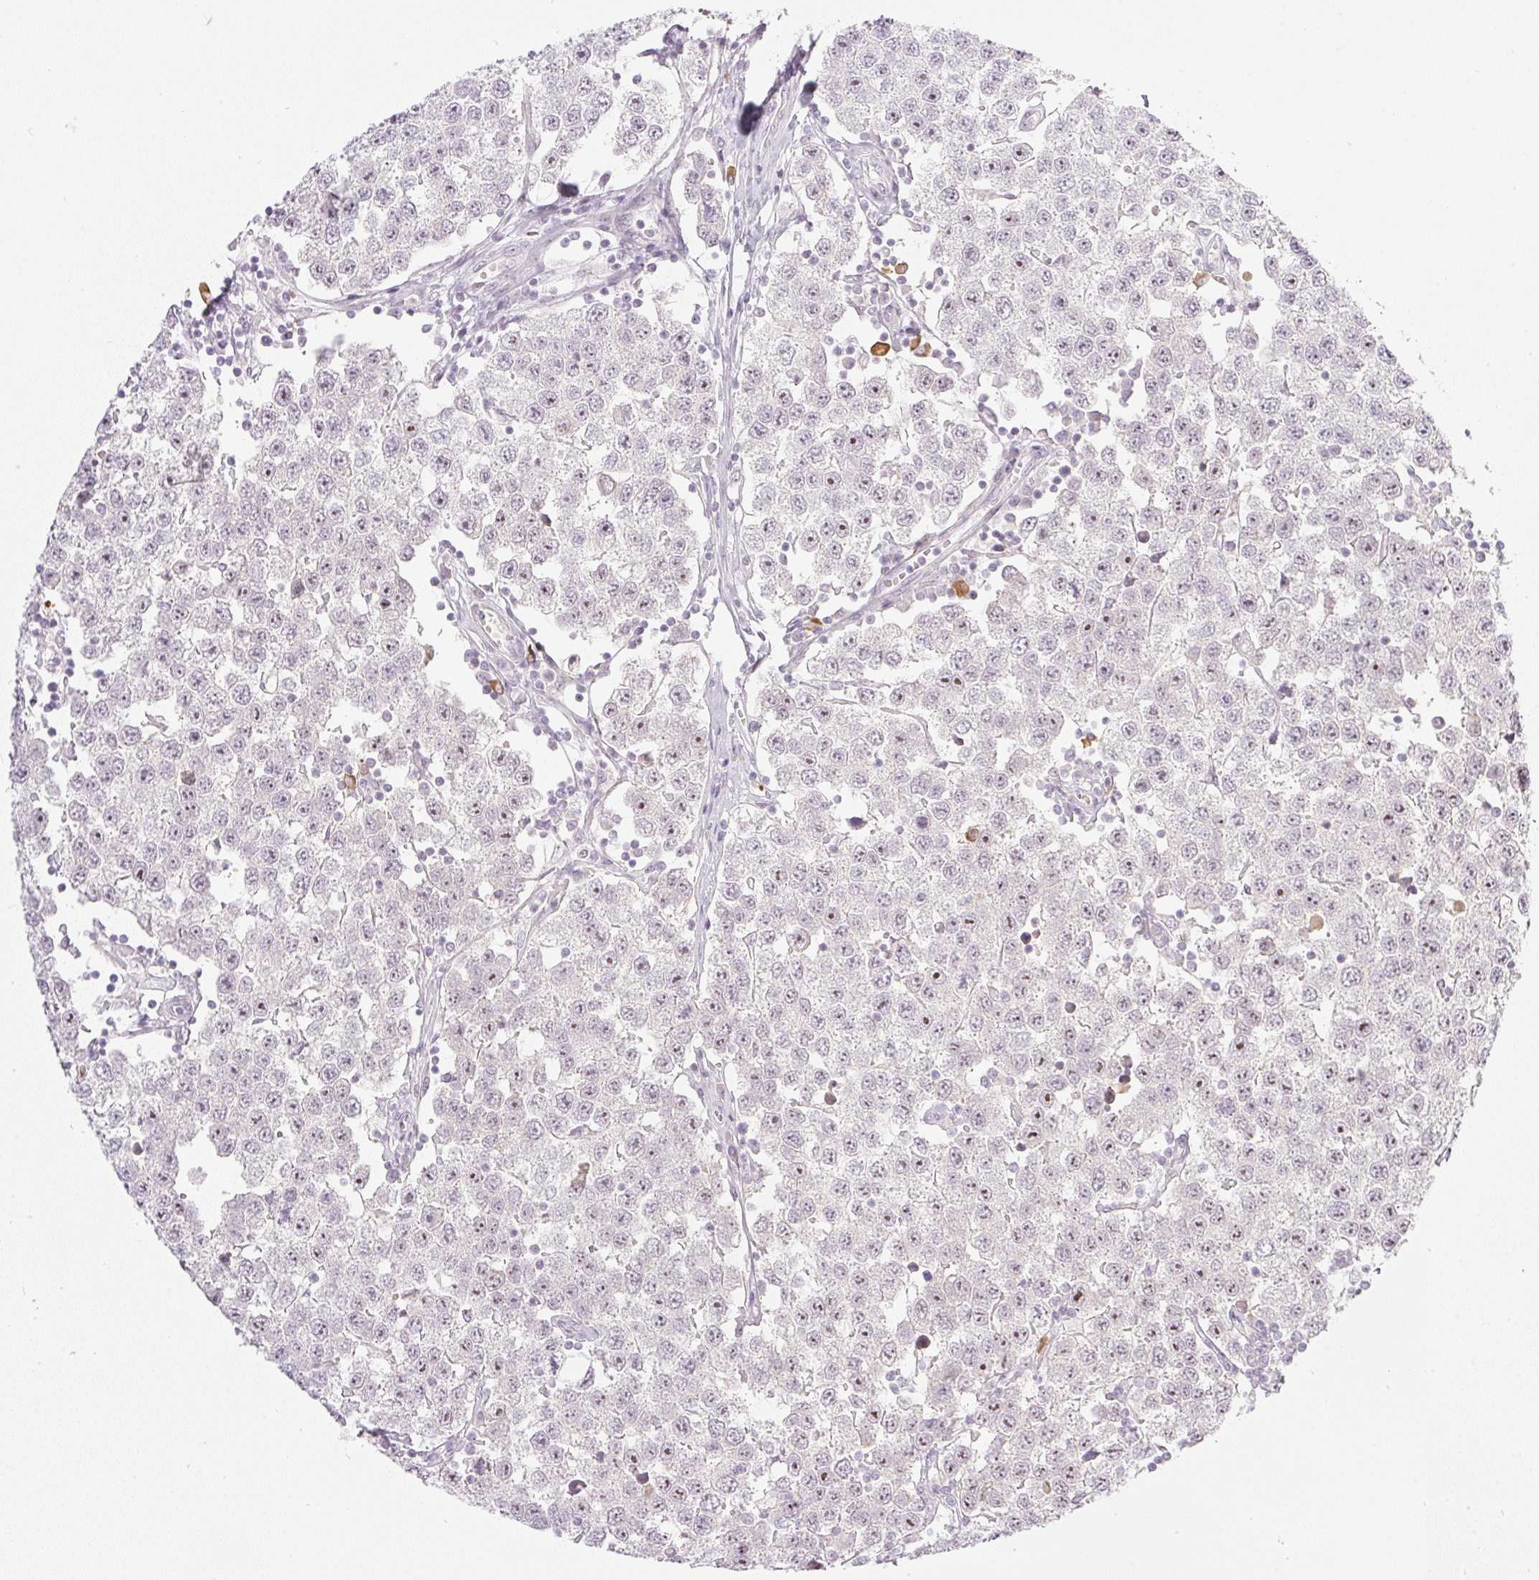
{"staining": {"intensity": "weak", "quantity": "25%-75%", "location": "nuclear"}, "tissue": "testis cancer", "cell_type": "Tumor cells", "image_type": "cancer", "snomed": [{"axis": "morphology", "description": "Seminoma, NOS"}, {"axis": "topography", "description": "Testis"}], "caption": "Testis seminoma tissue exhibits weak nuclear positivity in about 25%-75% of tumor cells, visualized by immunohistochemistry. (DAB (3,3'-diaminobenzidine) IHC with brightfield microscopy, high magnification).", "gene": "AAR2", "patient": {"sex": "male", "age": 34}}